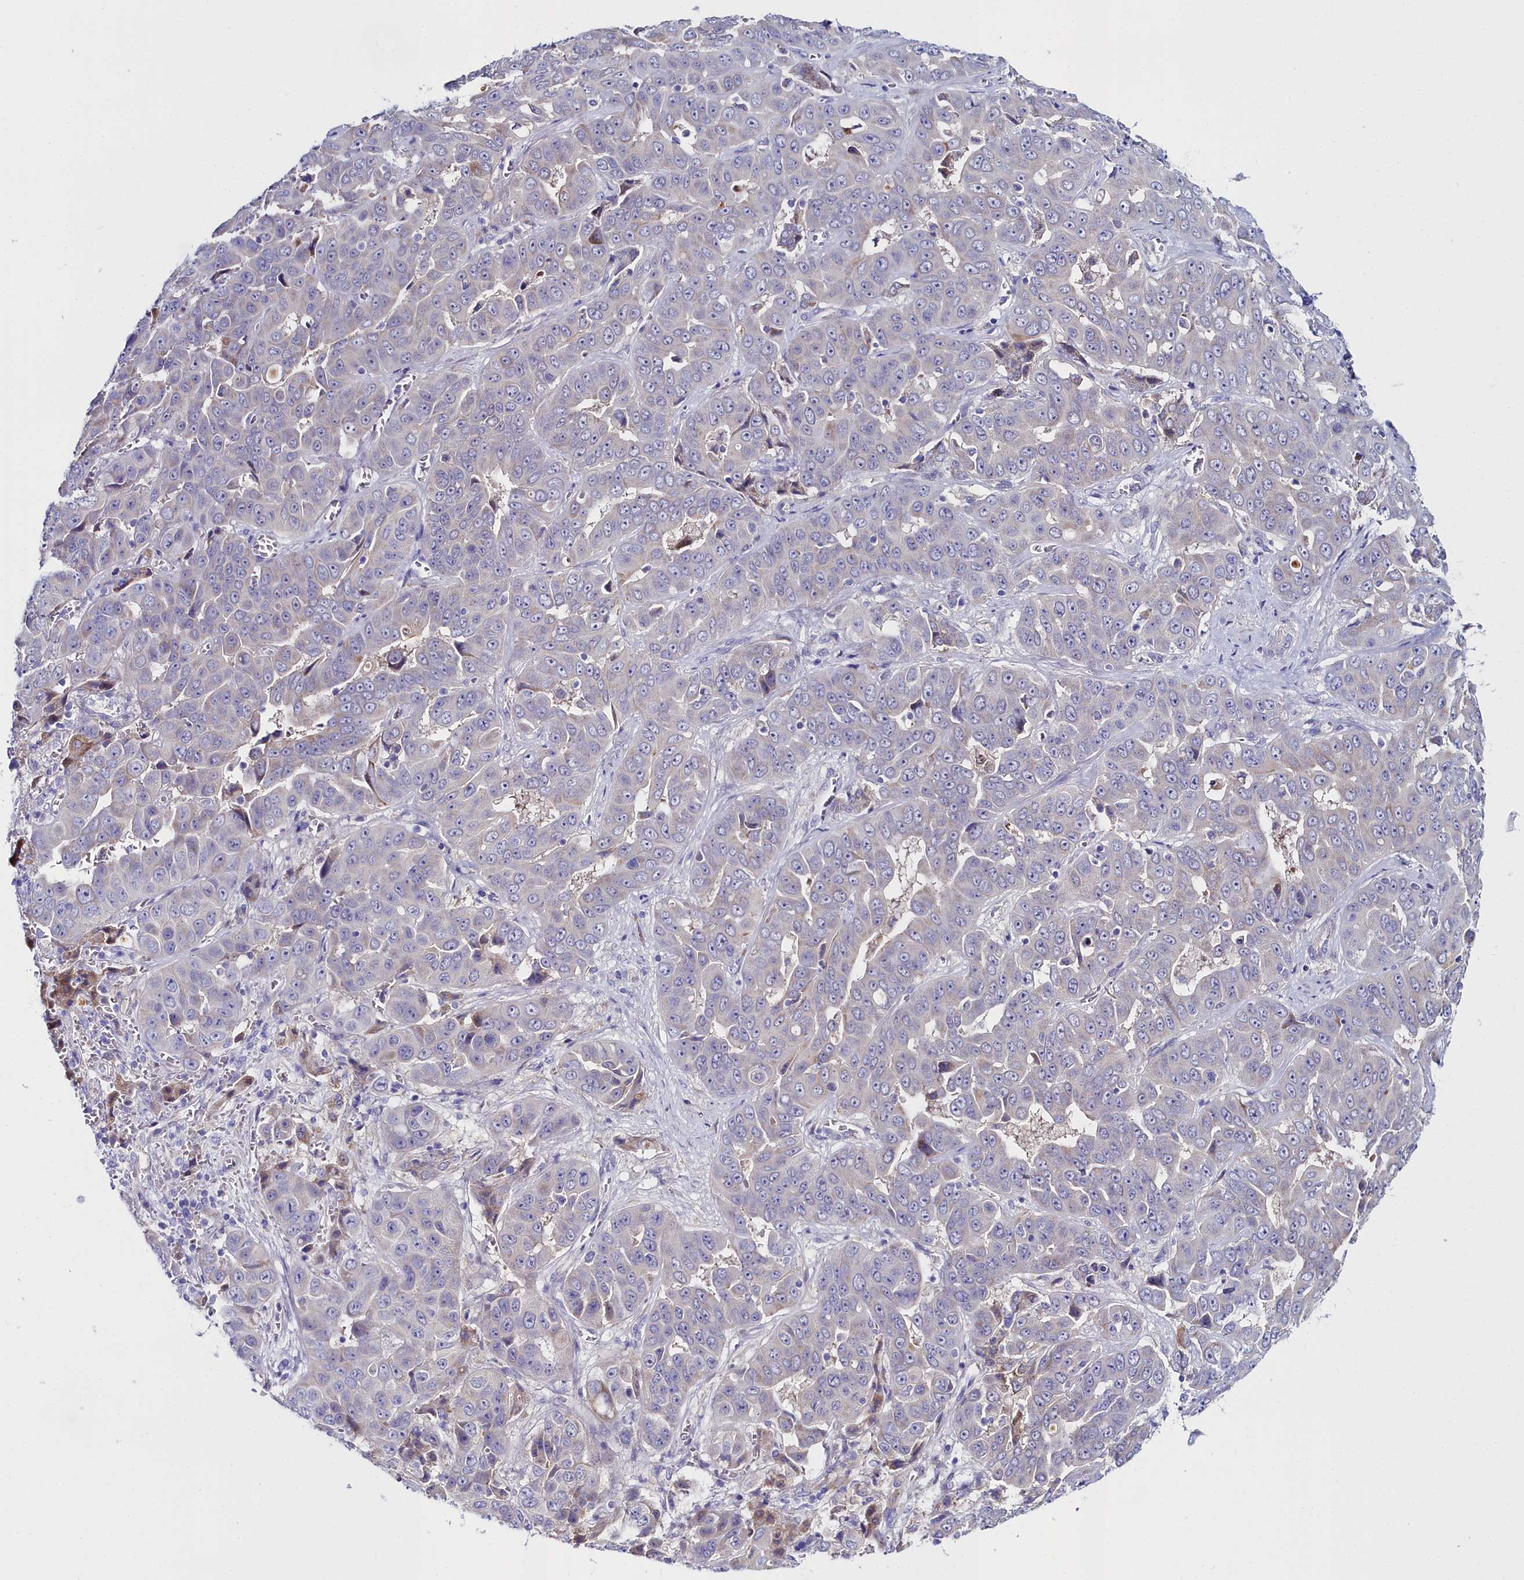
{"staining": {"intensity": "negative", "quantity": "none", "location": "none"}, "tissue": "liver cancer", "cell_type": "Tumor cells", "image_type": "cancer", "snomed": [{"axis": "morphology", "description": "Cholangiocarcinoma"}, {"axis": "topography", "description": "Liver"}], "caption": "The histopathology image demonstrates no significant expression in tumor cells of liver cancer. Nuclei are stained in blue.", "gene": "SLC49A3", "patient": {"sex": "female", "age": 52}}